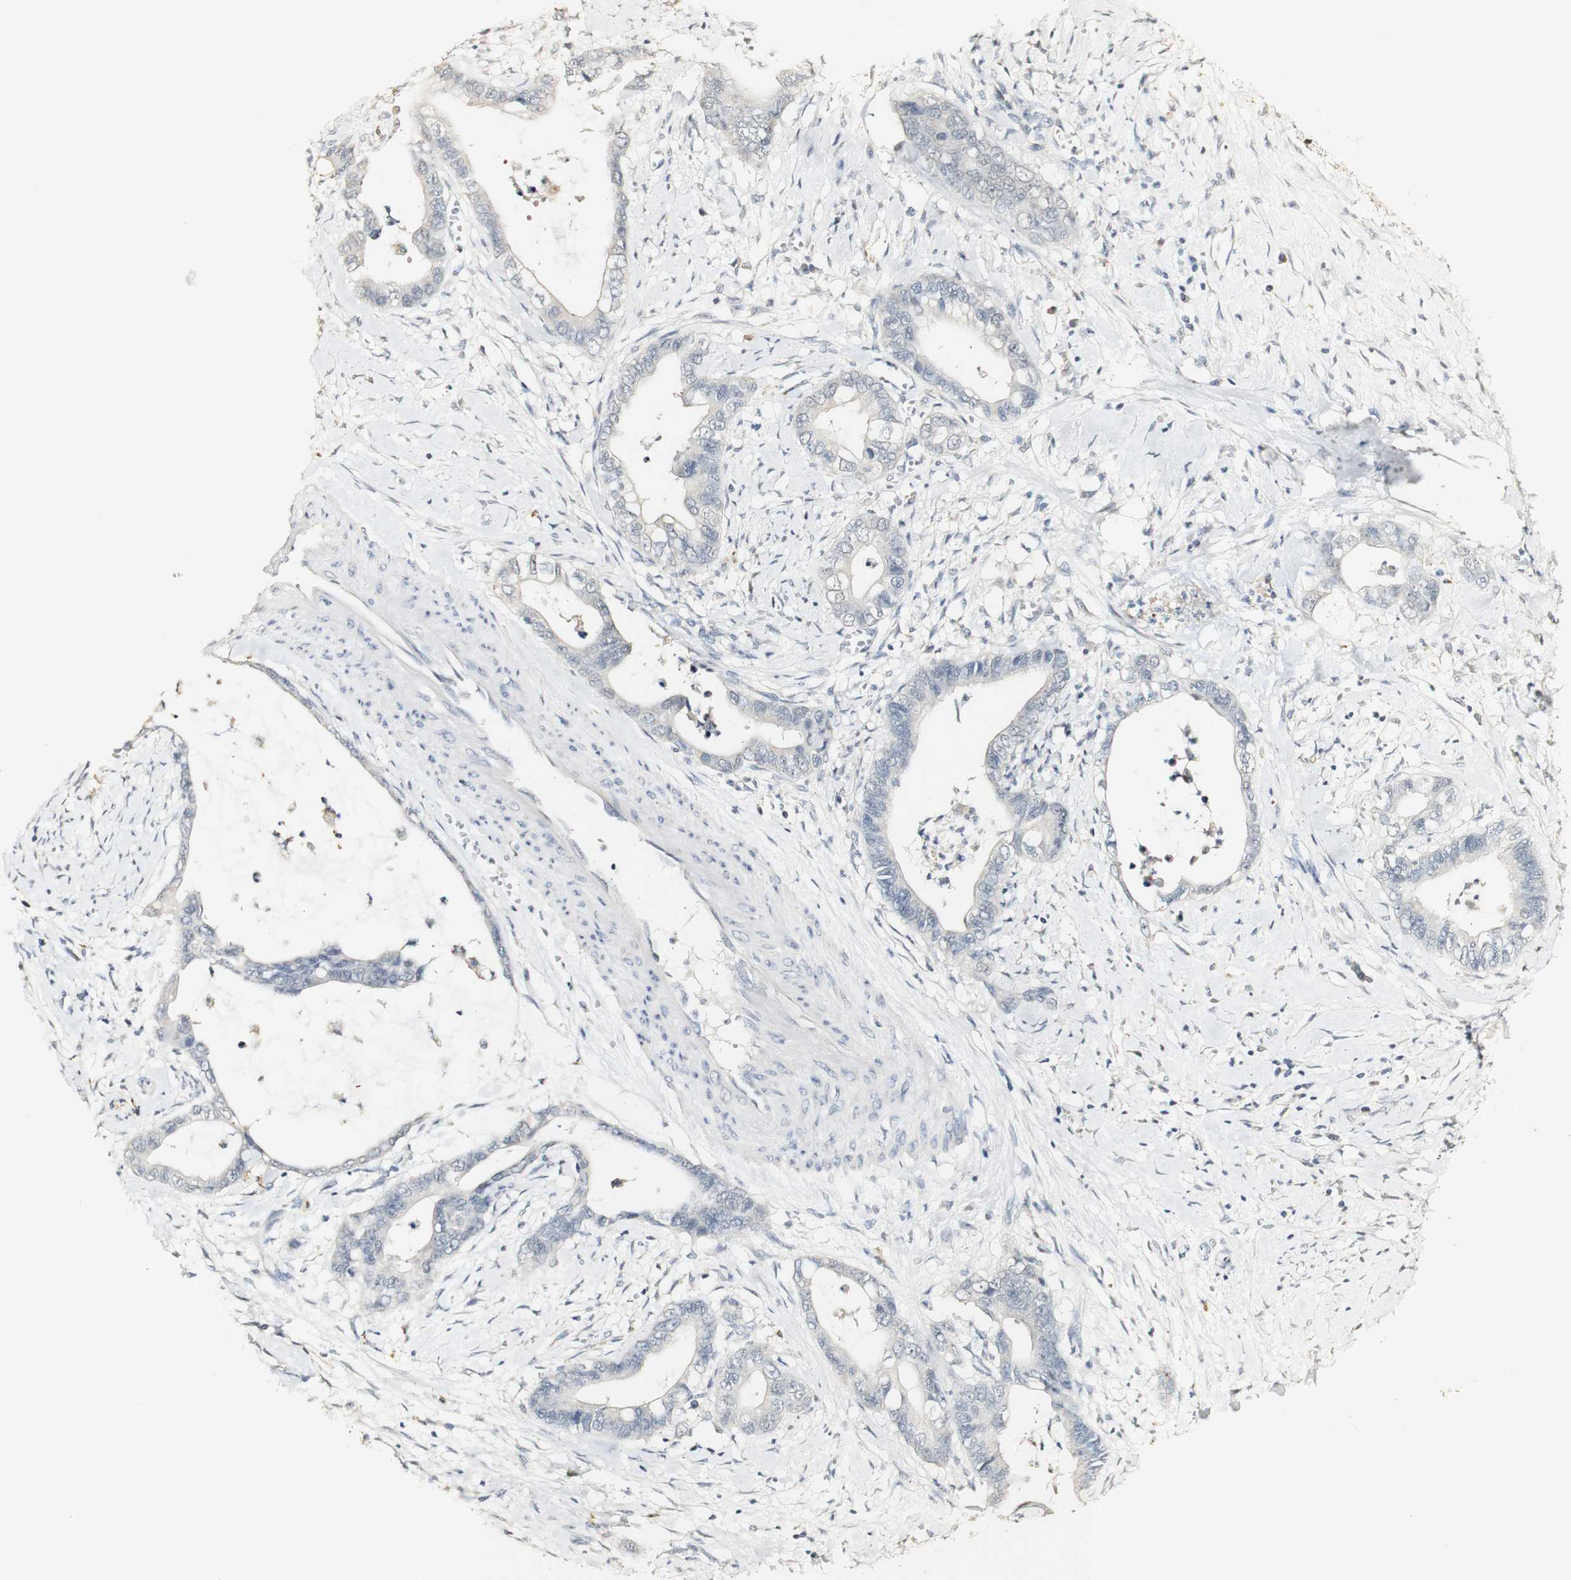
{"staining": {"intensity": "negative", "quantity": "none", "location": "none"}, "tissue": "cervical cancer", "cell_type": "Tumor cells", "image_type": "cancer", "snomed": [{"axis": "morphology", "description": "Adenocarcinoma, NOS"}, {"axis": "topography", "description": "Cervix"}], "caption": "Human adenocarcinoma (cervical) stained for a protein using immunohistochemistry reveals no expression in tumor cells.", "gene": "SYT7", "patient": {"sex": "female", "age": 44}}